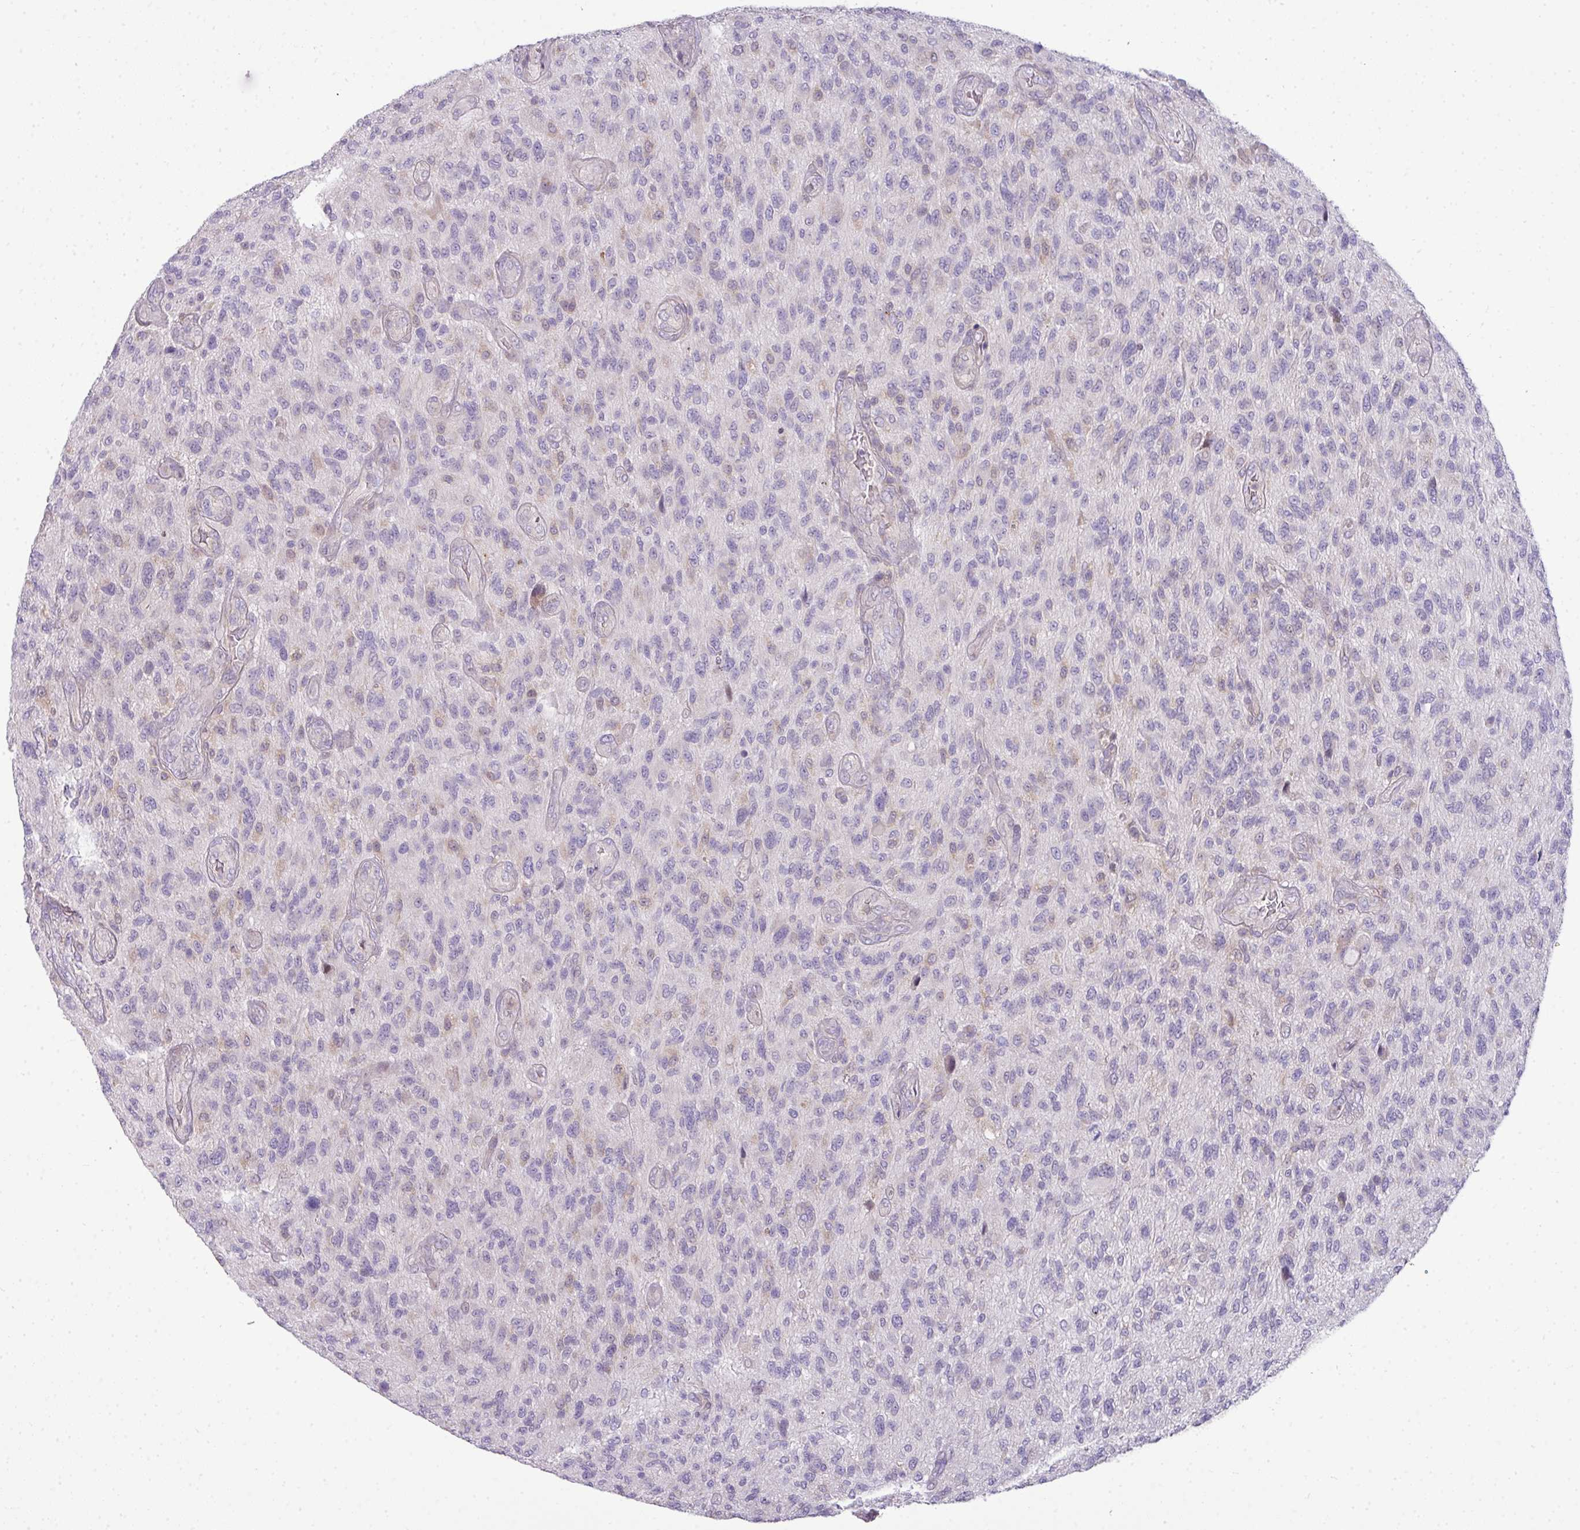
{"staining": {"intensity": "negative", "quantity": "none", "location": "none"}, "tissue": "glioma", "cell_type": "Tumor cells", "image_type": "cancer", "snomed": [{"axis": "morphology", "description": "Glioma, malignant, High grade"}, {"axis": "topography", "description": "Brain"}], "caption": "Histopathology image shows no protein staining in tumor cells of glioma tissue. (DAB IHC, high magnification).", "gene": "STAT5A", "patient": {"sex": "male", "age": 47}}